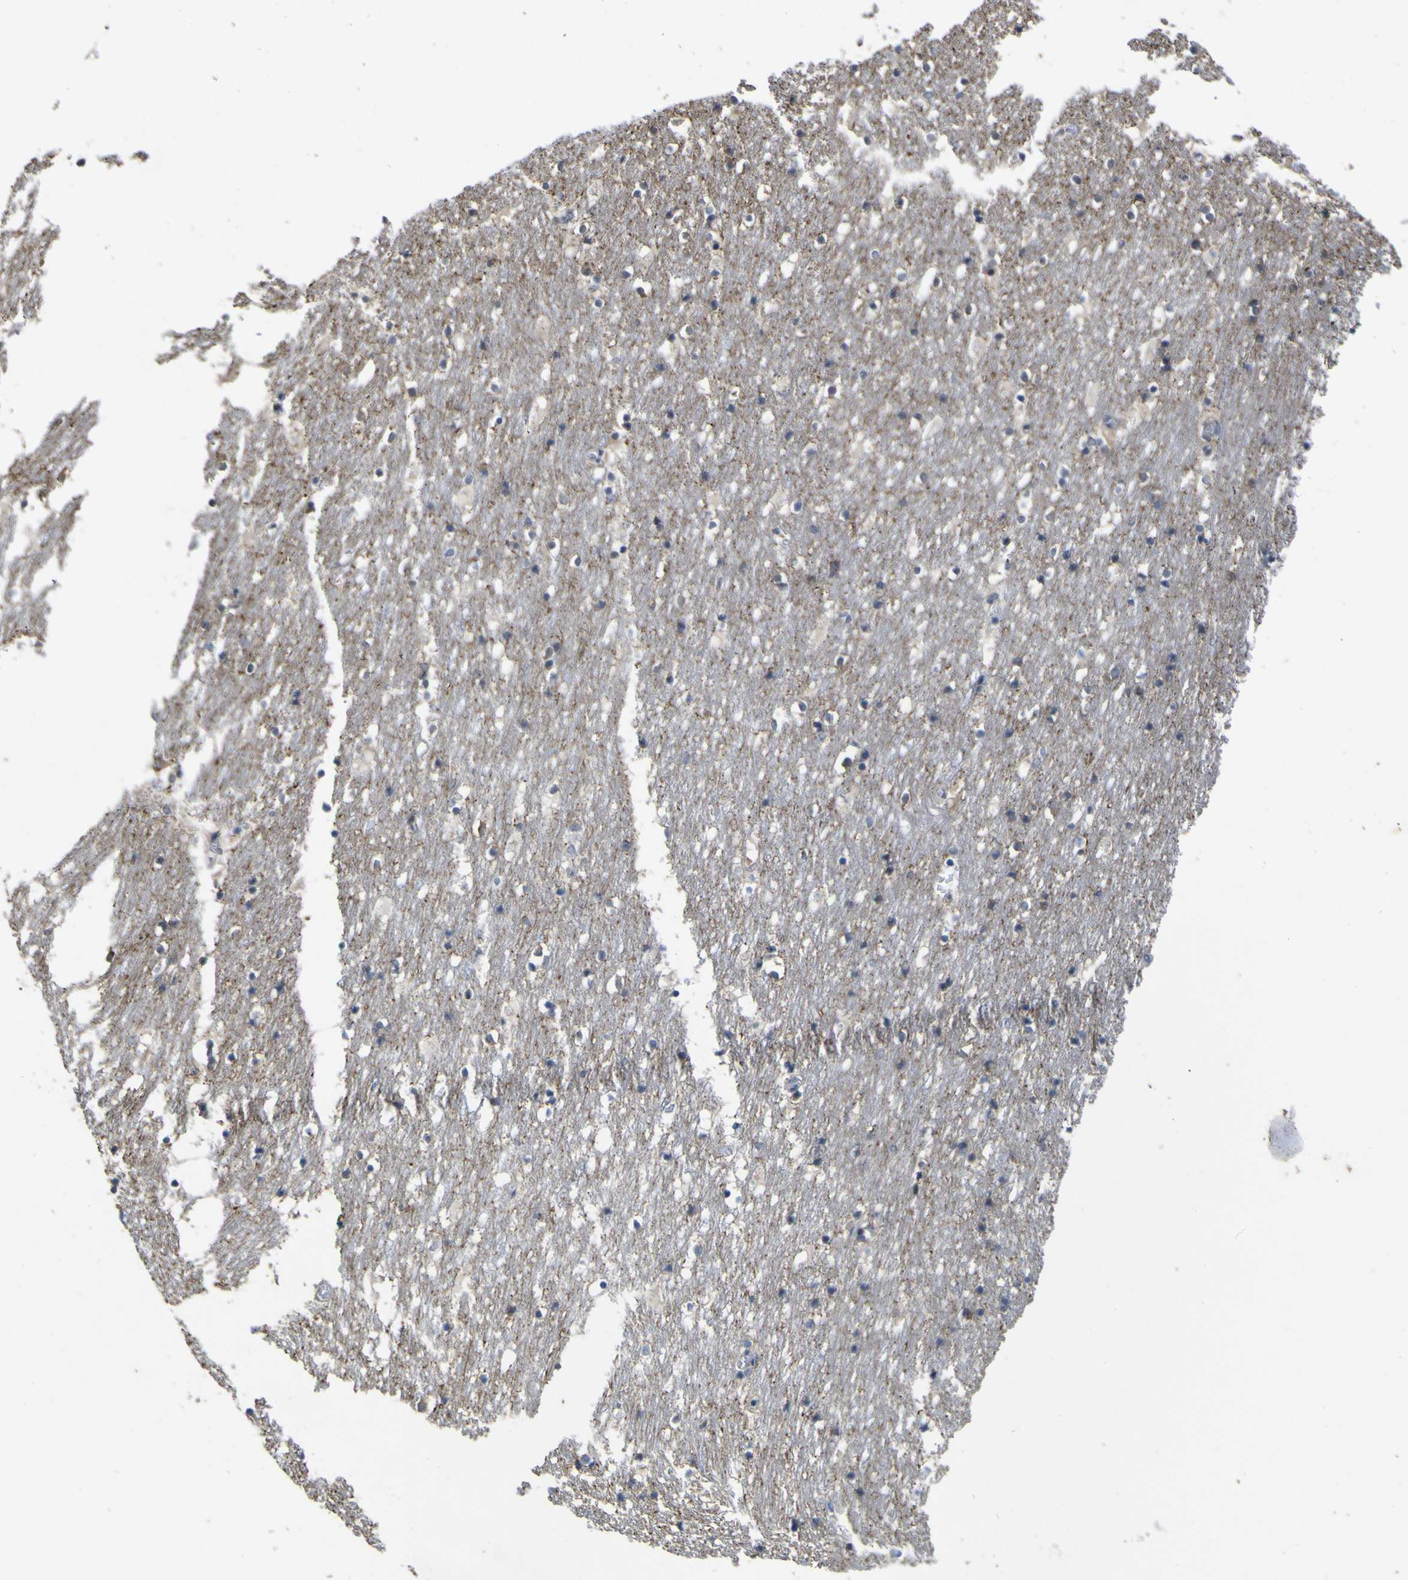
{"staining": {"intensity": "negative", "quantity": "none", "location": "none"}, "tissue": "caudate", "cell_type": "Glial cells", "image_type": "normal", "snomed": [{"axis": "morphology", "description": "Normal tissue, NOS"}, {"axis": "topography", "description": "Lateral ventricle wall"}], "caption": "This histopathology image is of benign caudate stained with IHC to label a protein in brown with the nuclei are counter-stained blue. There is no positivity in glial cells.", "gene": "TNFRSF11A", "patient": {"sex": "male", "age": 45}}